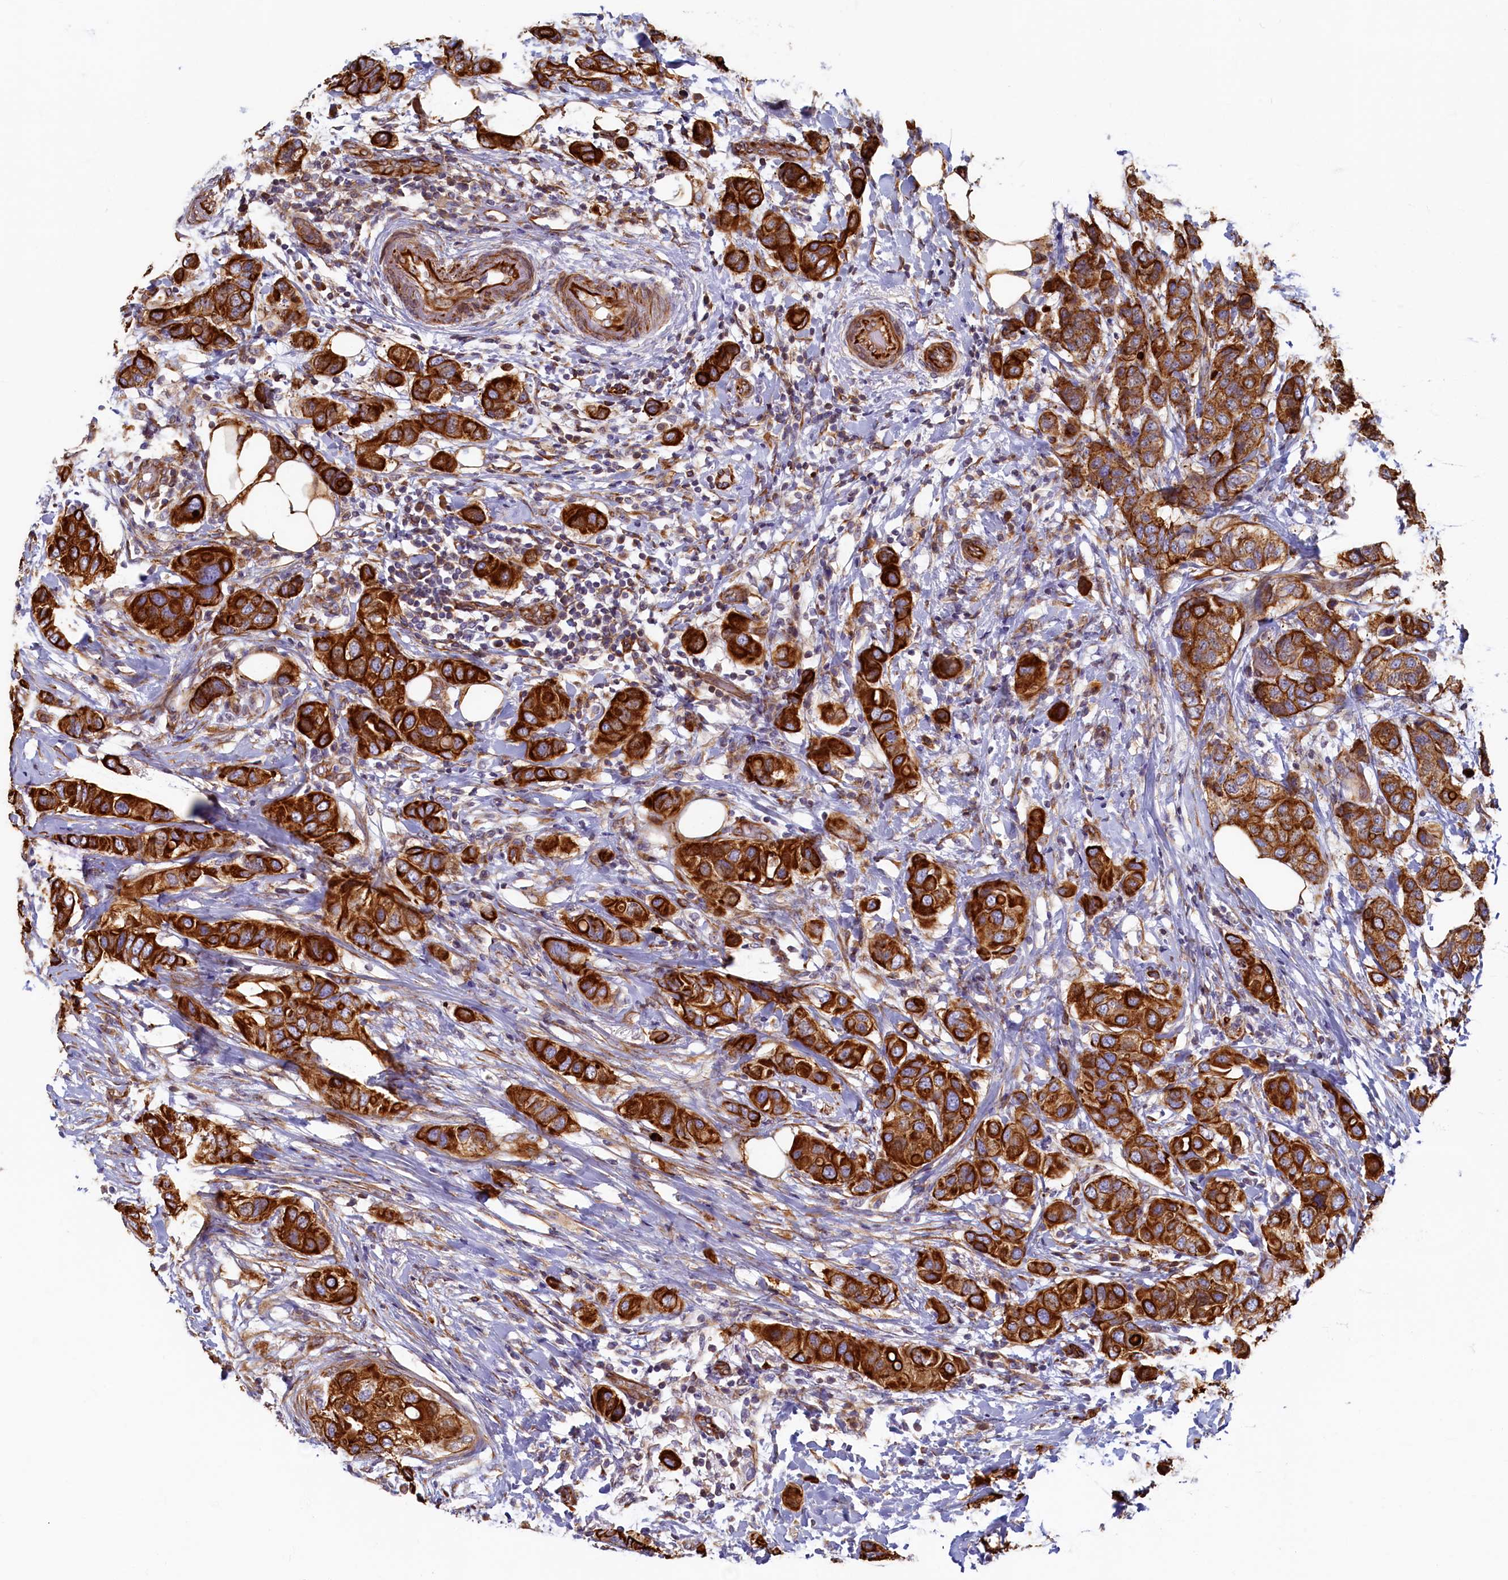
{"staining": {"intensity": "strong", "quantity": ">75%", "location": "cytoplasmic/membranous"}, "tissue": "breast cancer", "cell_type": "Tumor cells", "image_type": "cancer", "snomed": [{"axis": "morphology", "description": "Lobular carcinoma"}, {"axis": "topography", "description": "Breast"}], "caption": "Strong cytoplasmic/membranous positivity is seen in about >75% of tumor cells in lobular carcinoma (breast).", "gene": "LRRC57", "patient": {"sex": "female", "age": 51}}